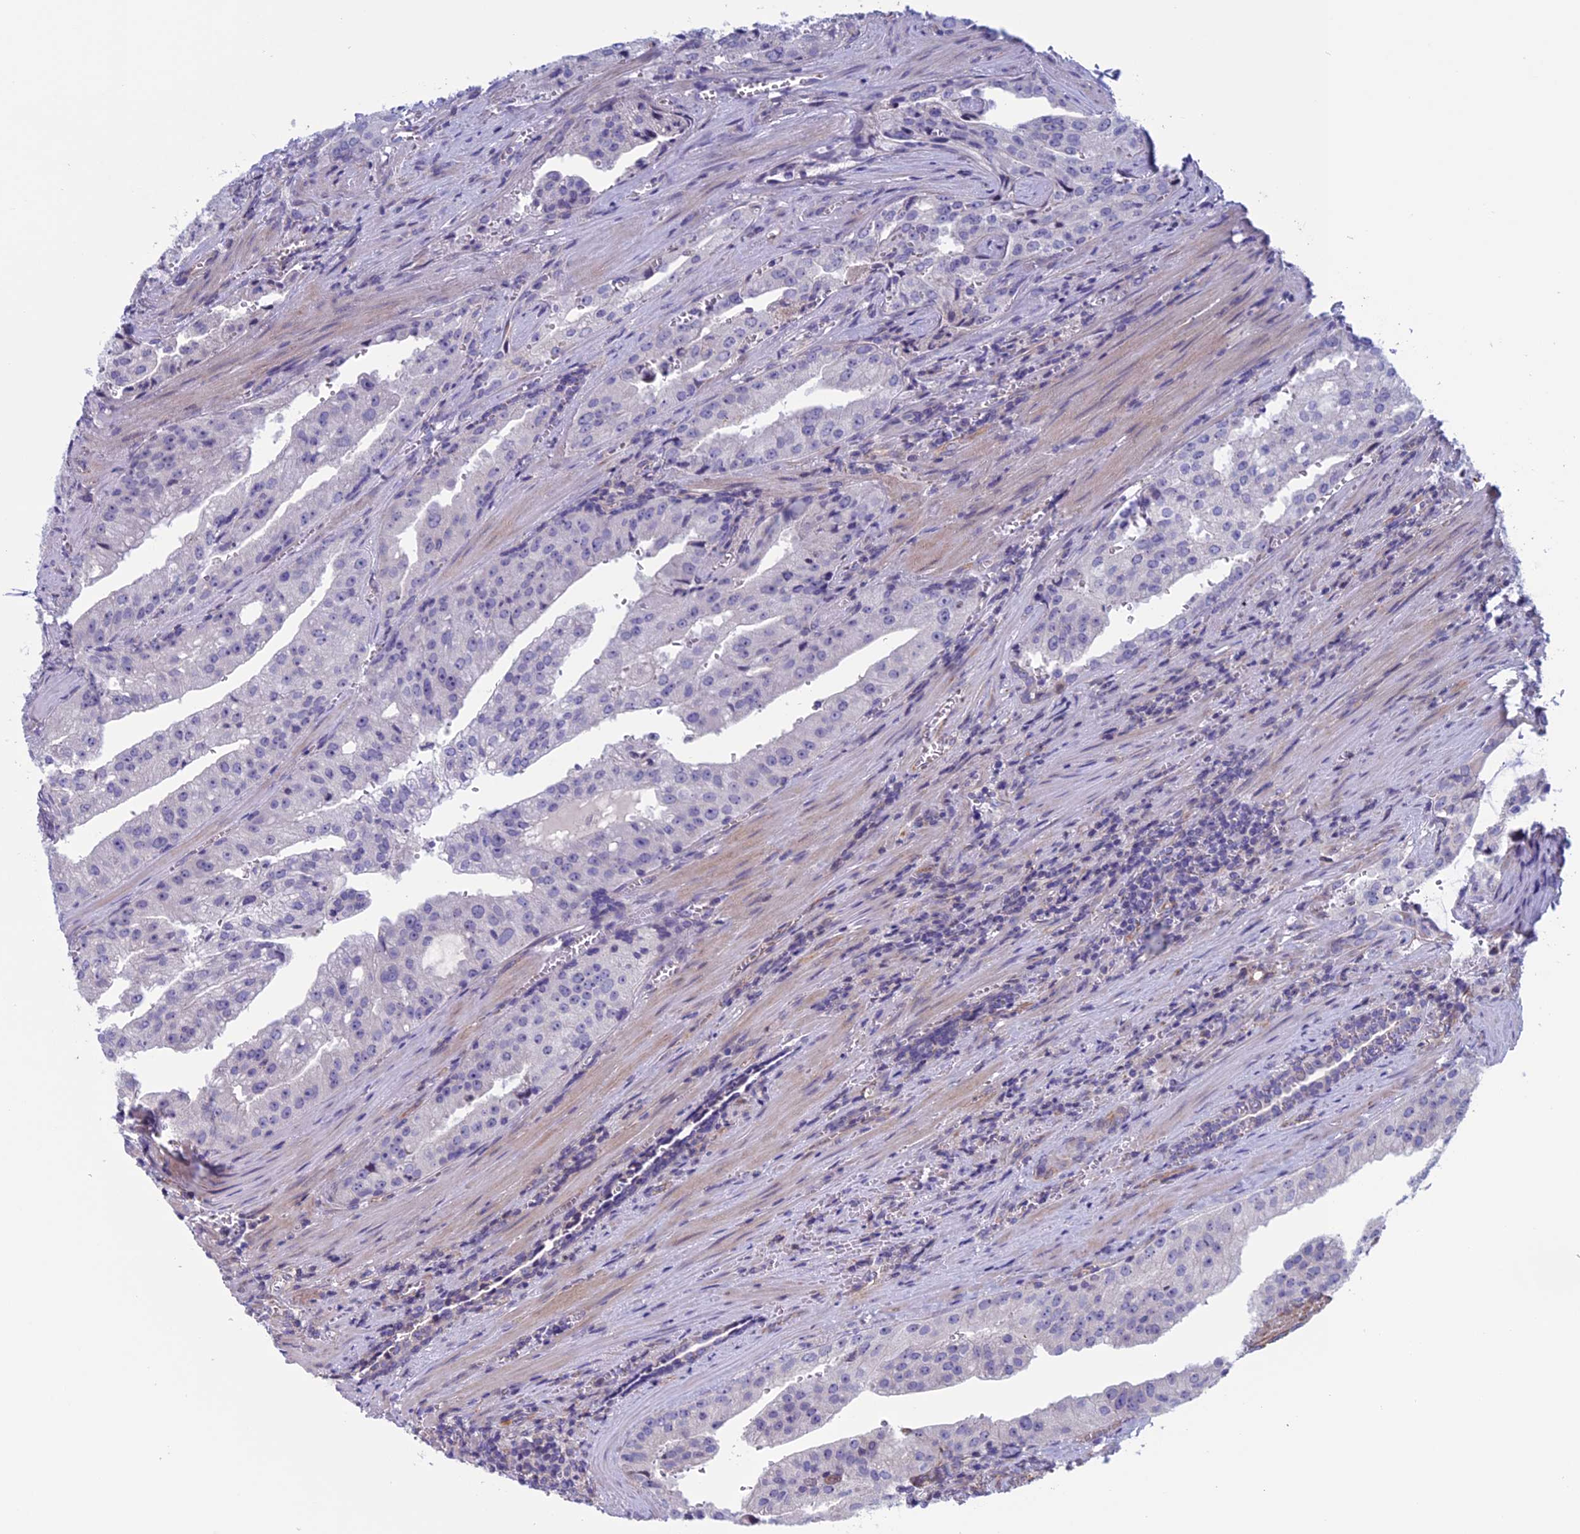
{"staining": {"intensity": "negative", "quantity": "none", "location": "none"}, "tissue": "prostate cancer", "cell_type": "Tumor cells", "image_type": "cancer", "snomed": [{"axis": "morphology", "description": "Adenocarcinoma, High grade"}, {"axis": "topography", "description": "Prostate"}], "caption": "A micrograph of prostate cancer (adenocarcinoma (high-grade)) stained for a protein demonstrates no brown staining in tumor cells.", "gene": "BCL2L10", "patient": {"sex": "male", "age": 68}}